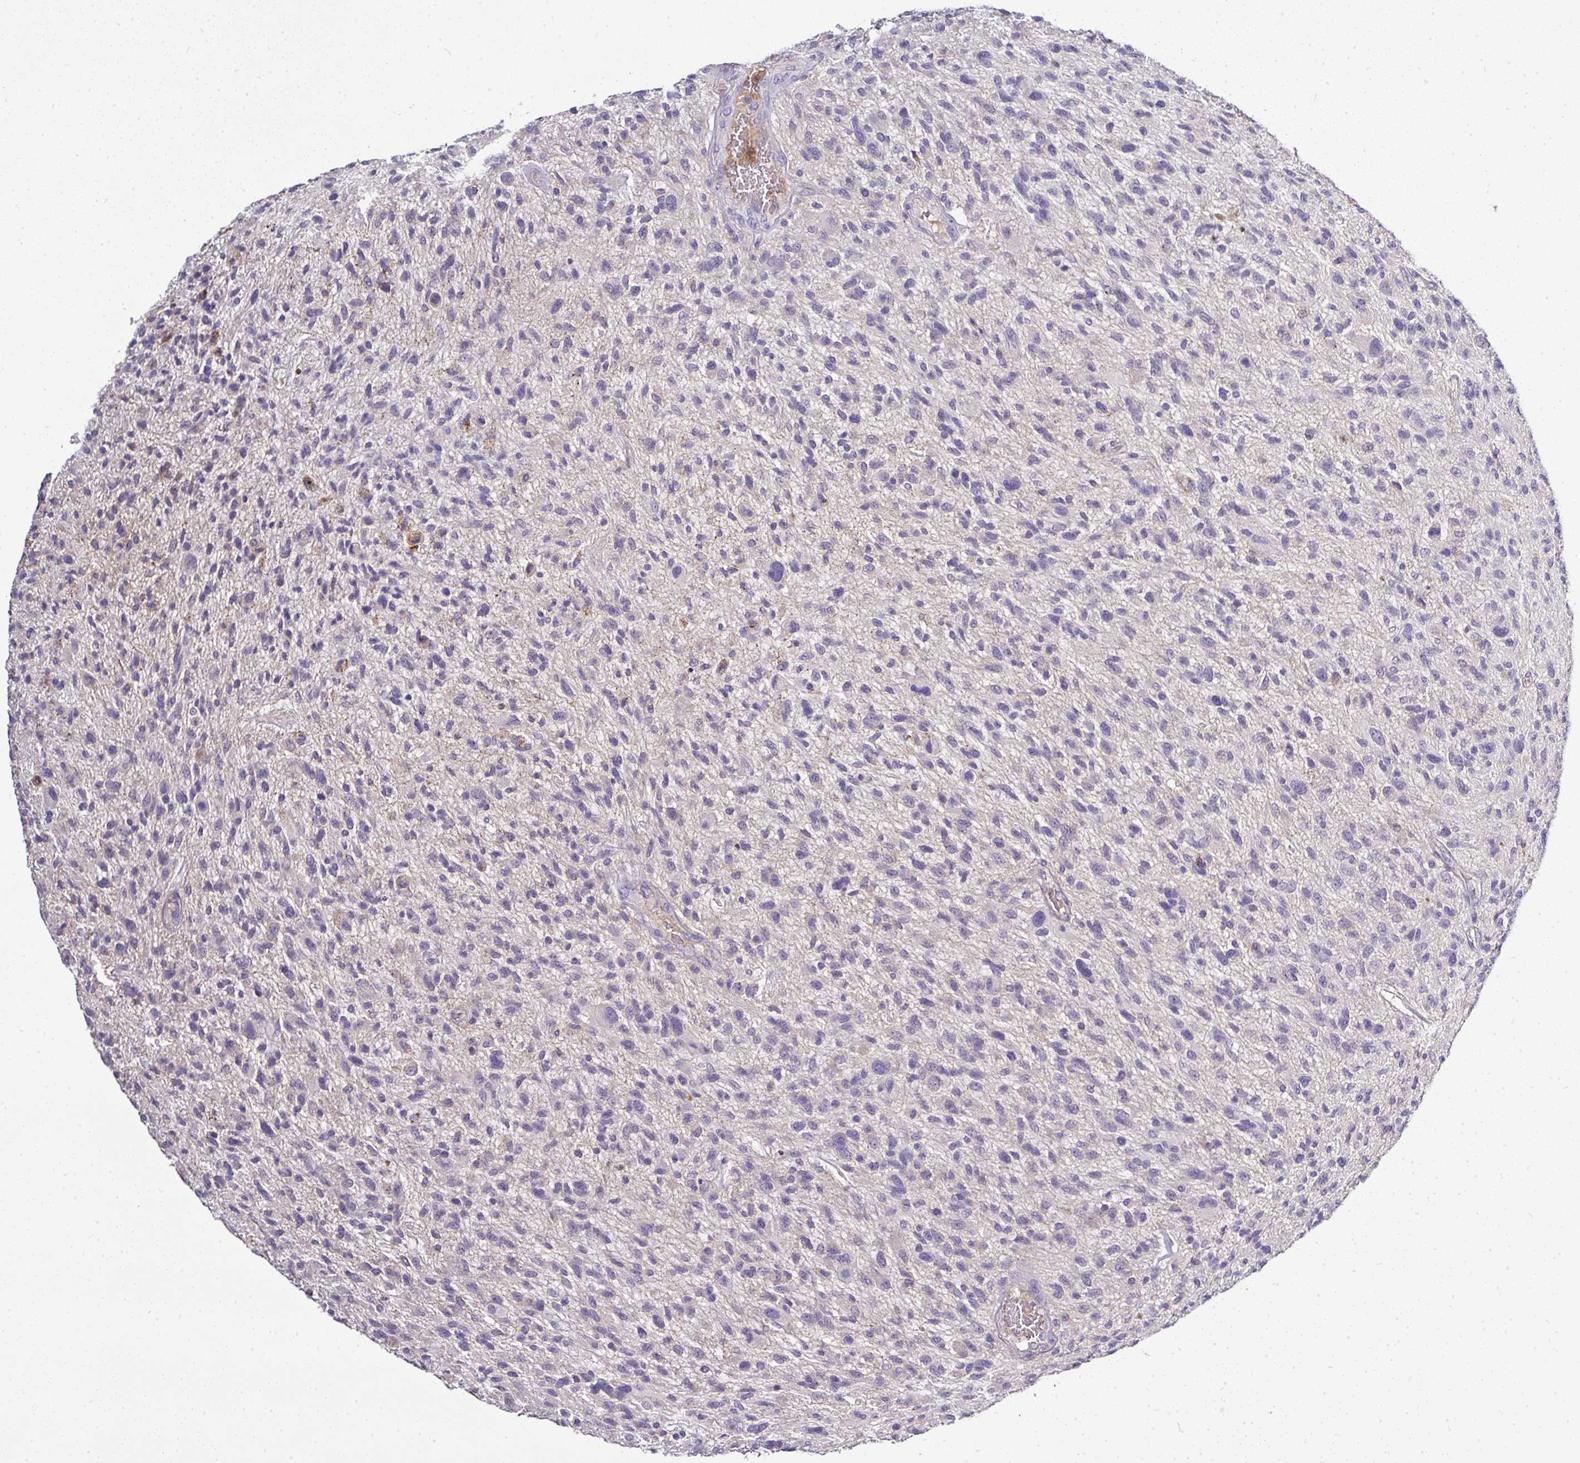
{"staining": {"intensity": "negative", "quantity": "none", "location": "none"}, "tissue": "glioma", "cell_type": "Tumor cells", "image_type": "cancer", "snomed": [{"axis": "morphology", "description": "Glioma, malignant, High grade"}, {"axis": "topography", "description": "Brain"}], "caption": "This is an immunohistochemistry (IHC) image of human malignant glioma (high-grade). There is no expression in tumor cells.", "gene": "CAB39L", "patient": {"sex": "male", "age": 47}}